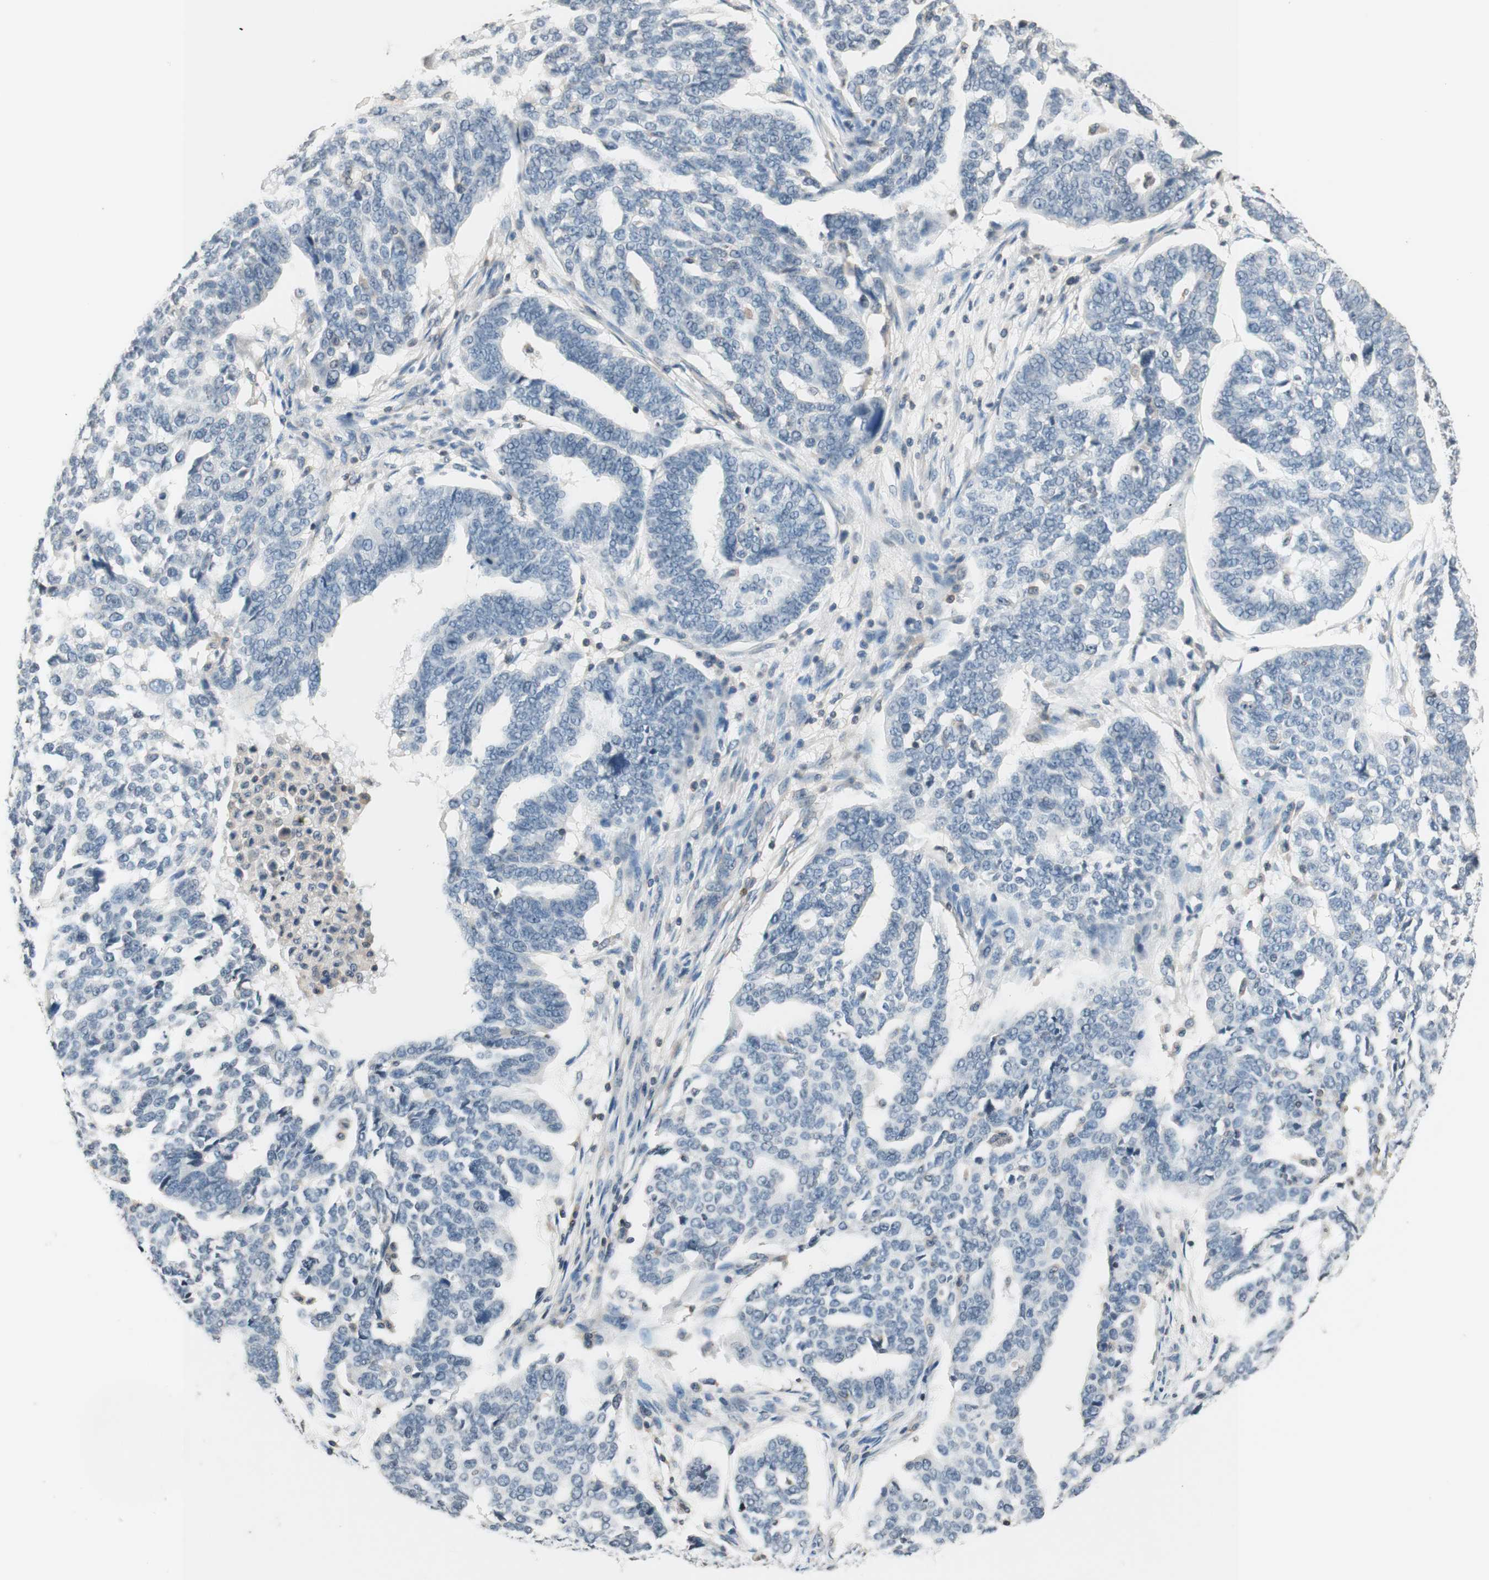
{"staining": {"intensity": "negative", "quantity": "none", "location": "none"}, "tissue": "ovarian cancer", "cell_type": "Tumor cells", "image_type": "cancer", "snomed": [{"axis": "morphology", "description": "Cystadenocarcinoma, serous, NOS"}, {"axis": "topography", "description": "Ovary"}], "caption": "High magnification brightfield microscopy of ovarian cancer (serous cystadenocarcinoma) stained with DAB (brown) and counterstained with hematoxylin (blue): tumor cells show no significant expression. (Stains: DAB (3,3'-diaminobenzidine) IHC with hematoxylin counter stain, Microscopy: brightfield microscopy at high magnification).", "gene": "WIPF1", "patient": {"sex": "female", "age": 59}}